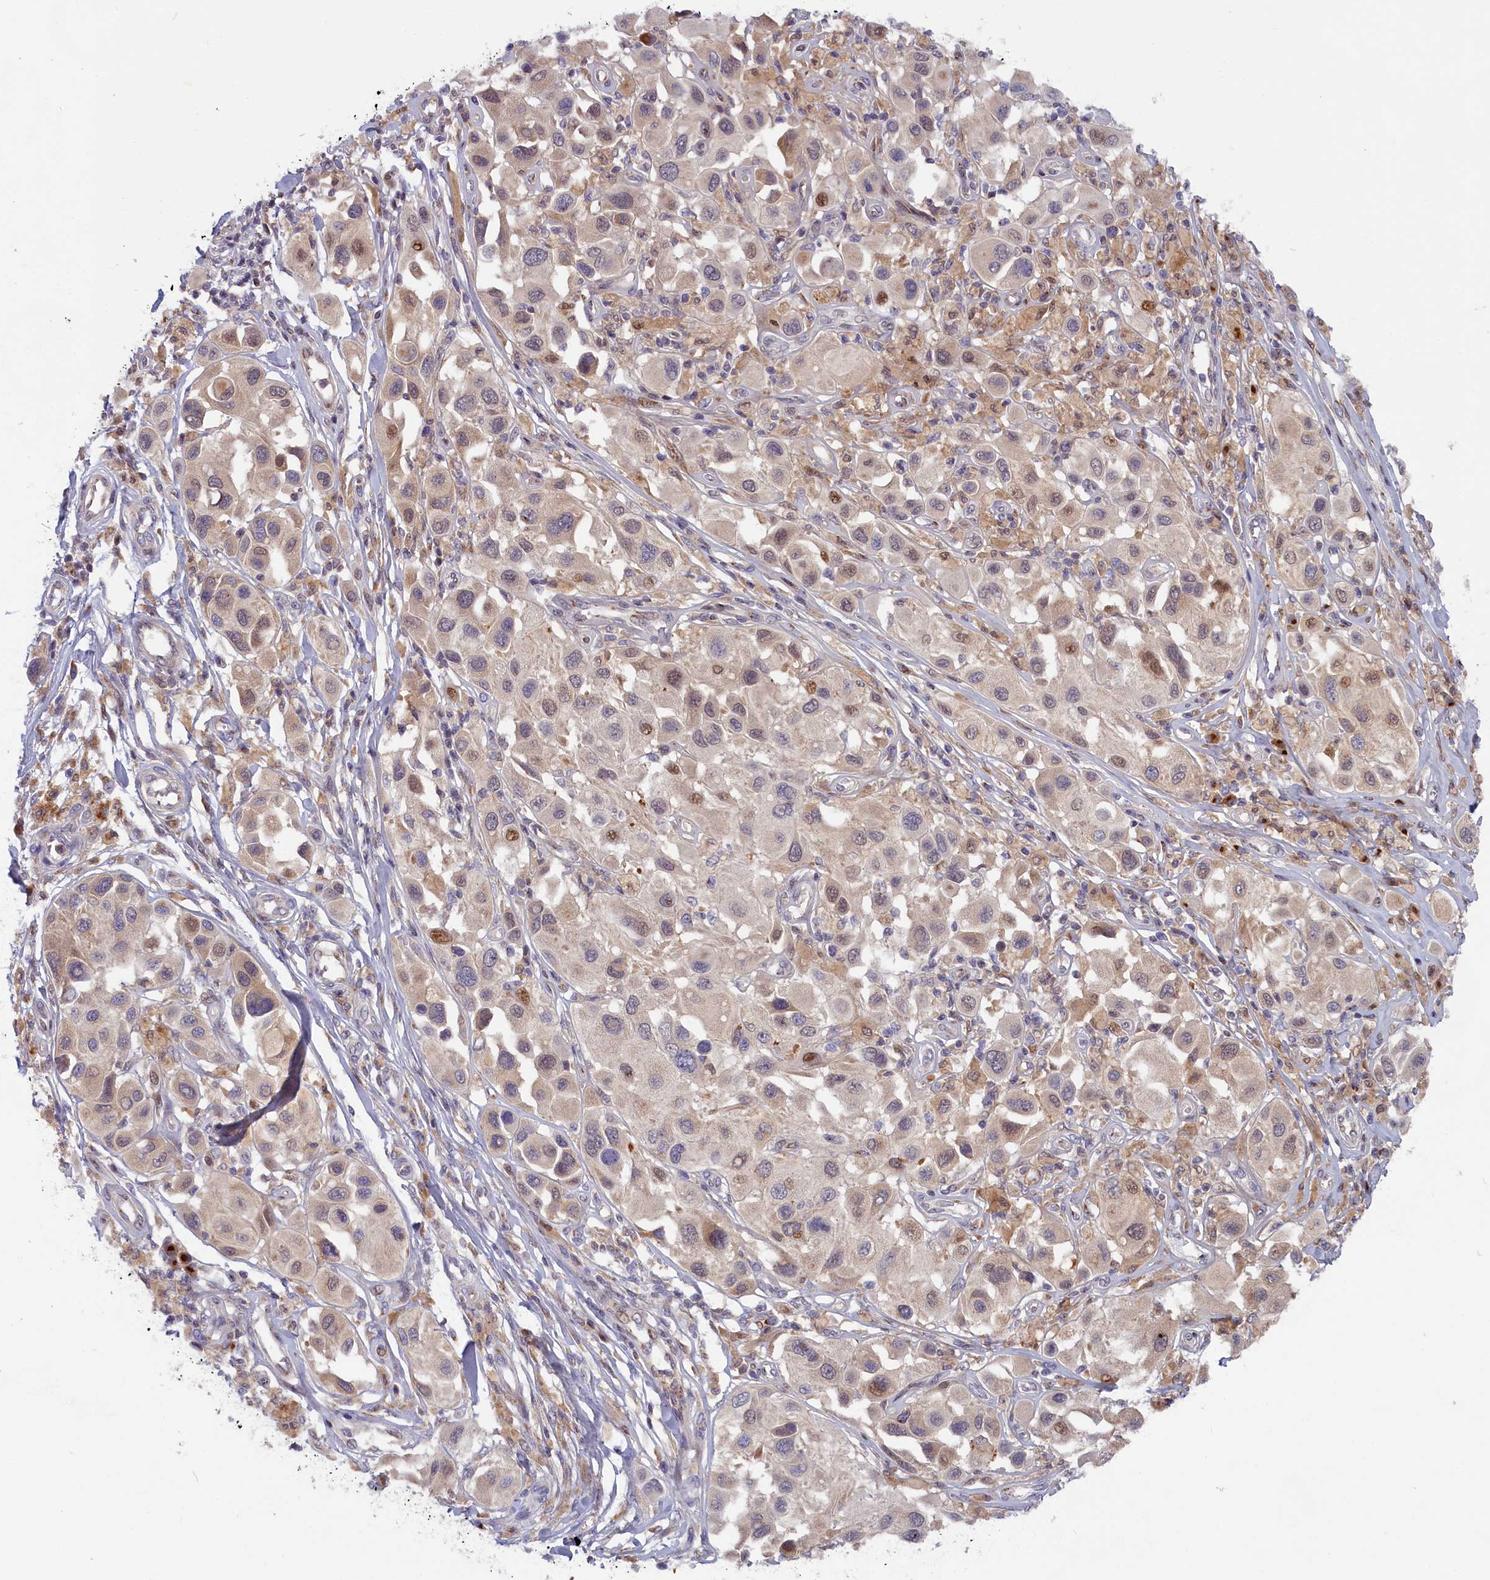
{"staining": {"intensity": "moderate", "quantity": "<25%", "location": "cytoplasmic/membranous,nuclear"}, "tissue": "melanoma", "cell_type": "Tumor cells", "image_type": "cancer", "snomed": [{"axis": "morphology", "description": "Malignant melanoma, Metastatic site"}, {"axis": "topography", "description": "Skin"}], "caption": "Melanoma tissue exhibits moderate cytoplasmic/membranous and nuclear staining in about <25% of tumor cells", "gene": "CHST12", "patient": {"sex": "male", "age": 41}}